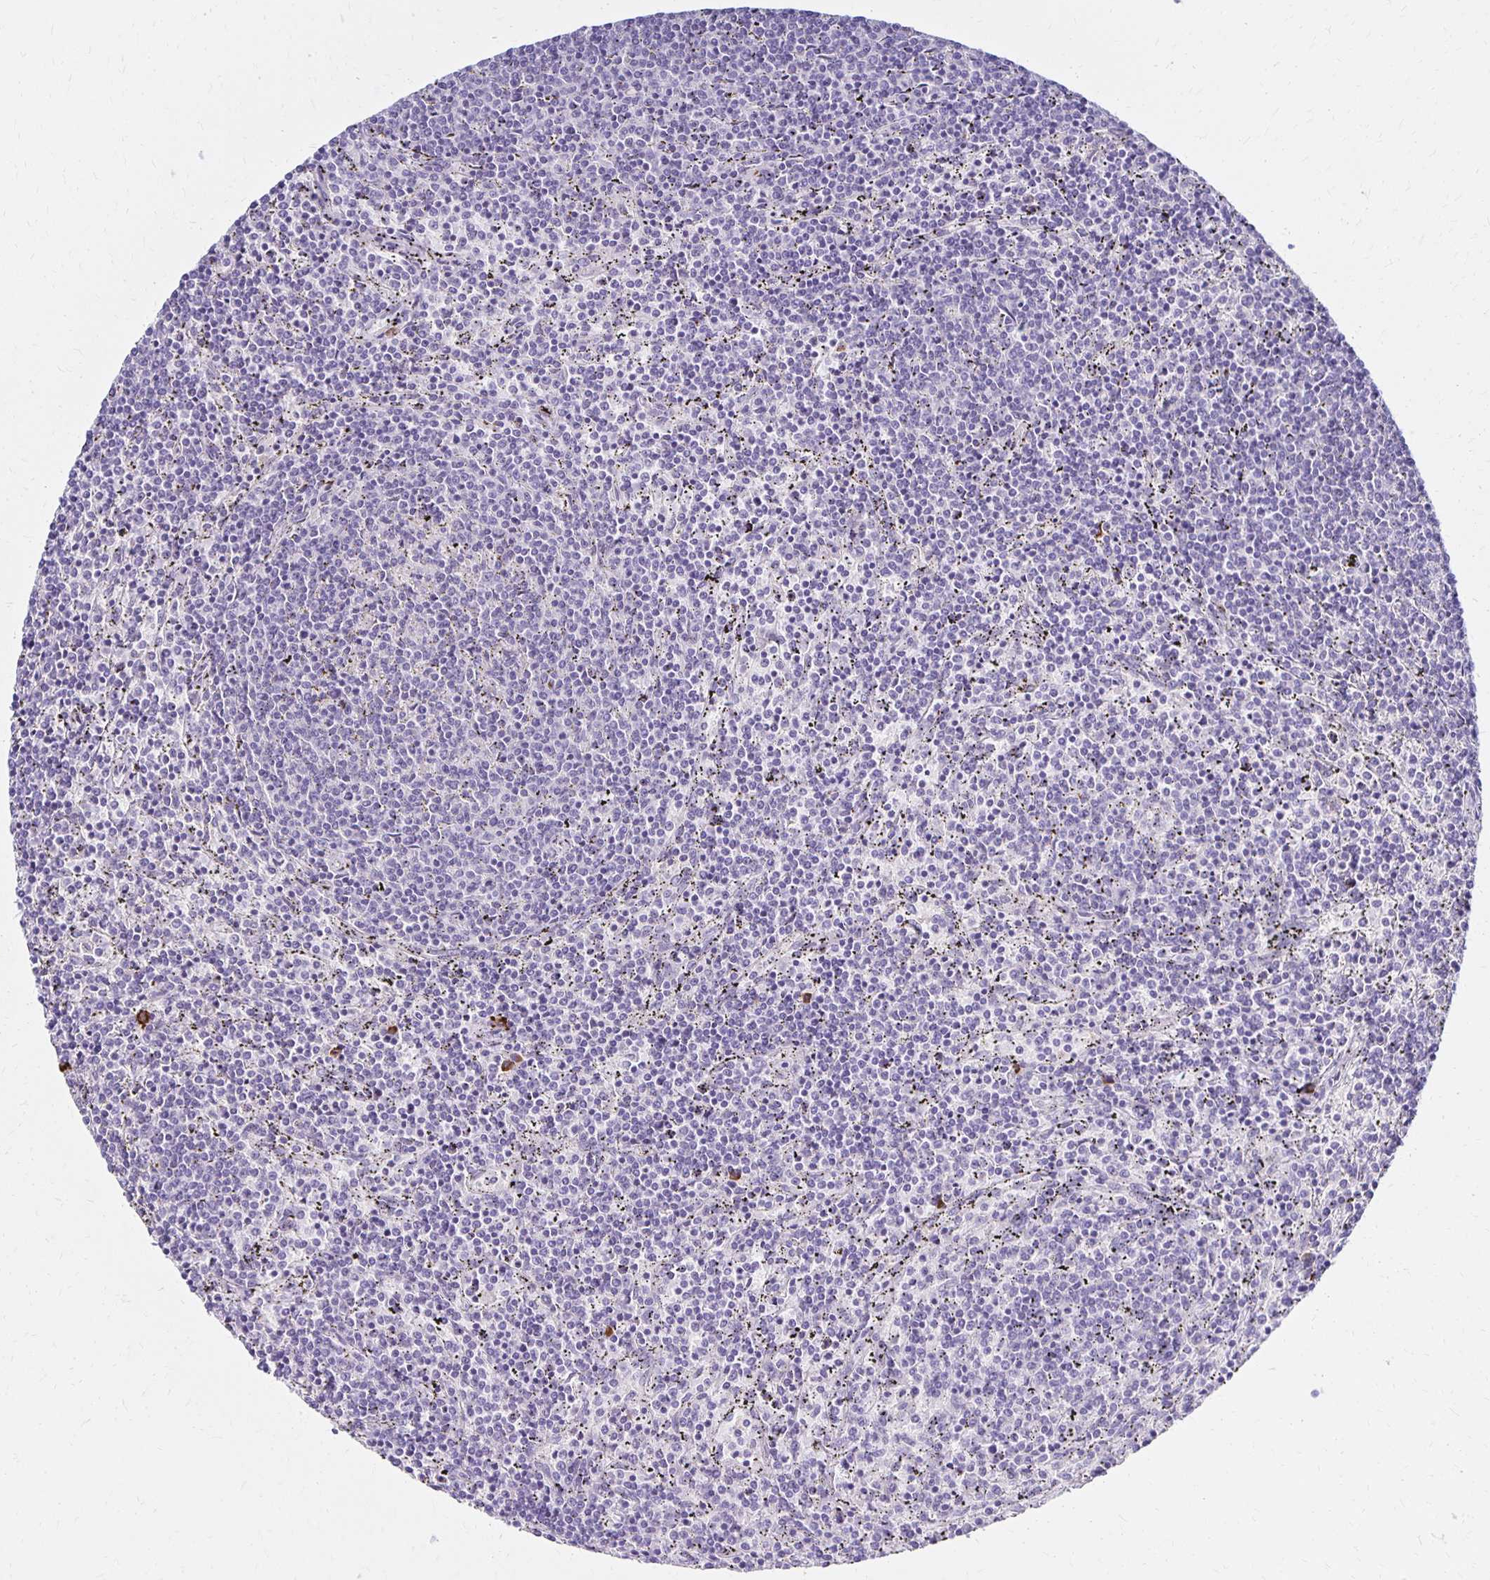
{"staining": {"intensity": "negative", "quantity": "none", "location": "none"}, "tissue": "lymphoma", "cell_type": "Tumor cells", "image_type": "cancer", "snomed": [{"axis": "morphology", "description": "Malignant lymphoma, non-Hodgkin's type, Low grade"}, {"axis": "topography", "description": "Spleen"}], "caption": "This is an immunohistochemistry photomicrograph of human lymphoma. There is no staining in tumor cells.", "gene": "FNTB", "patient": {"sex": "female", "age": 50}}